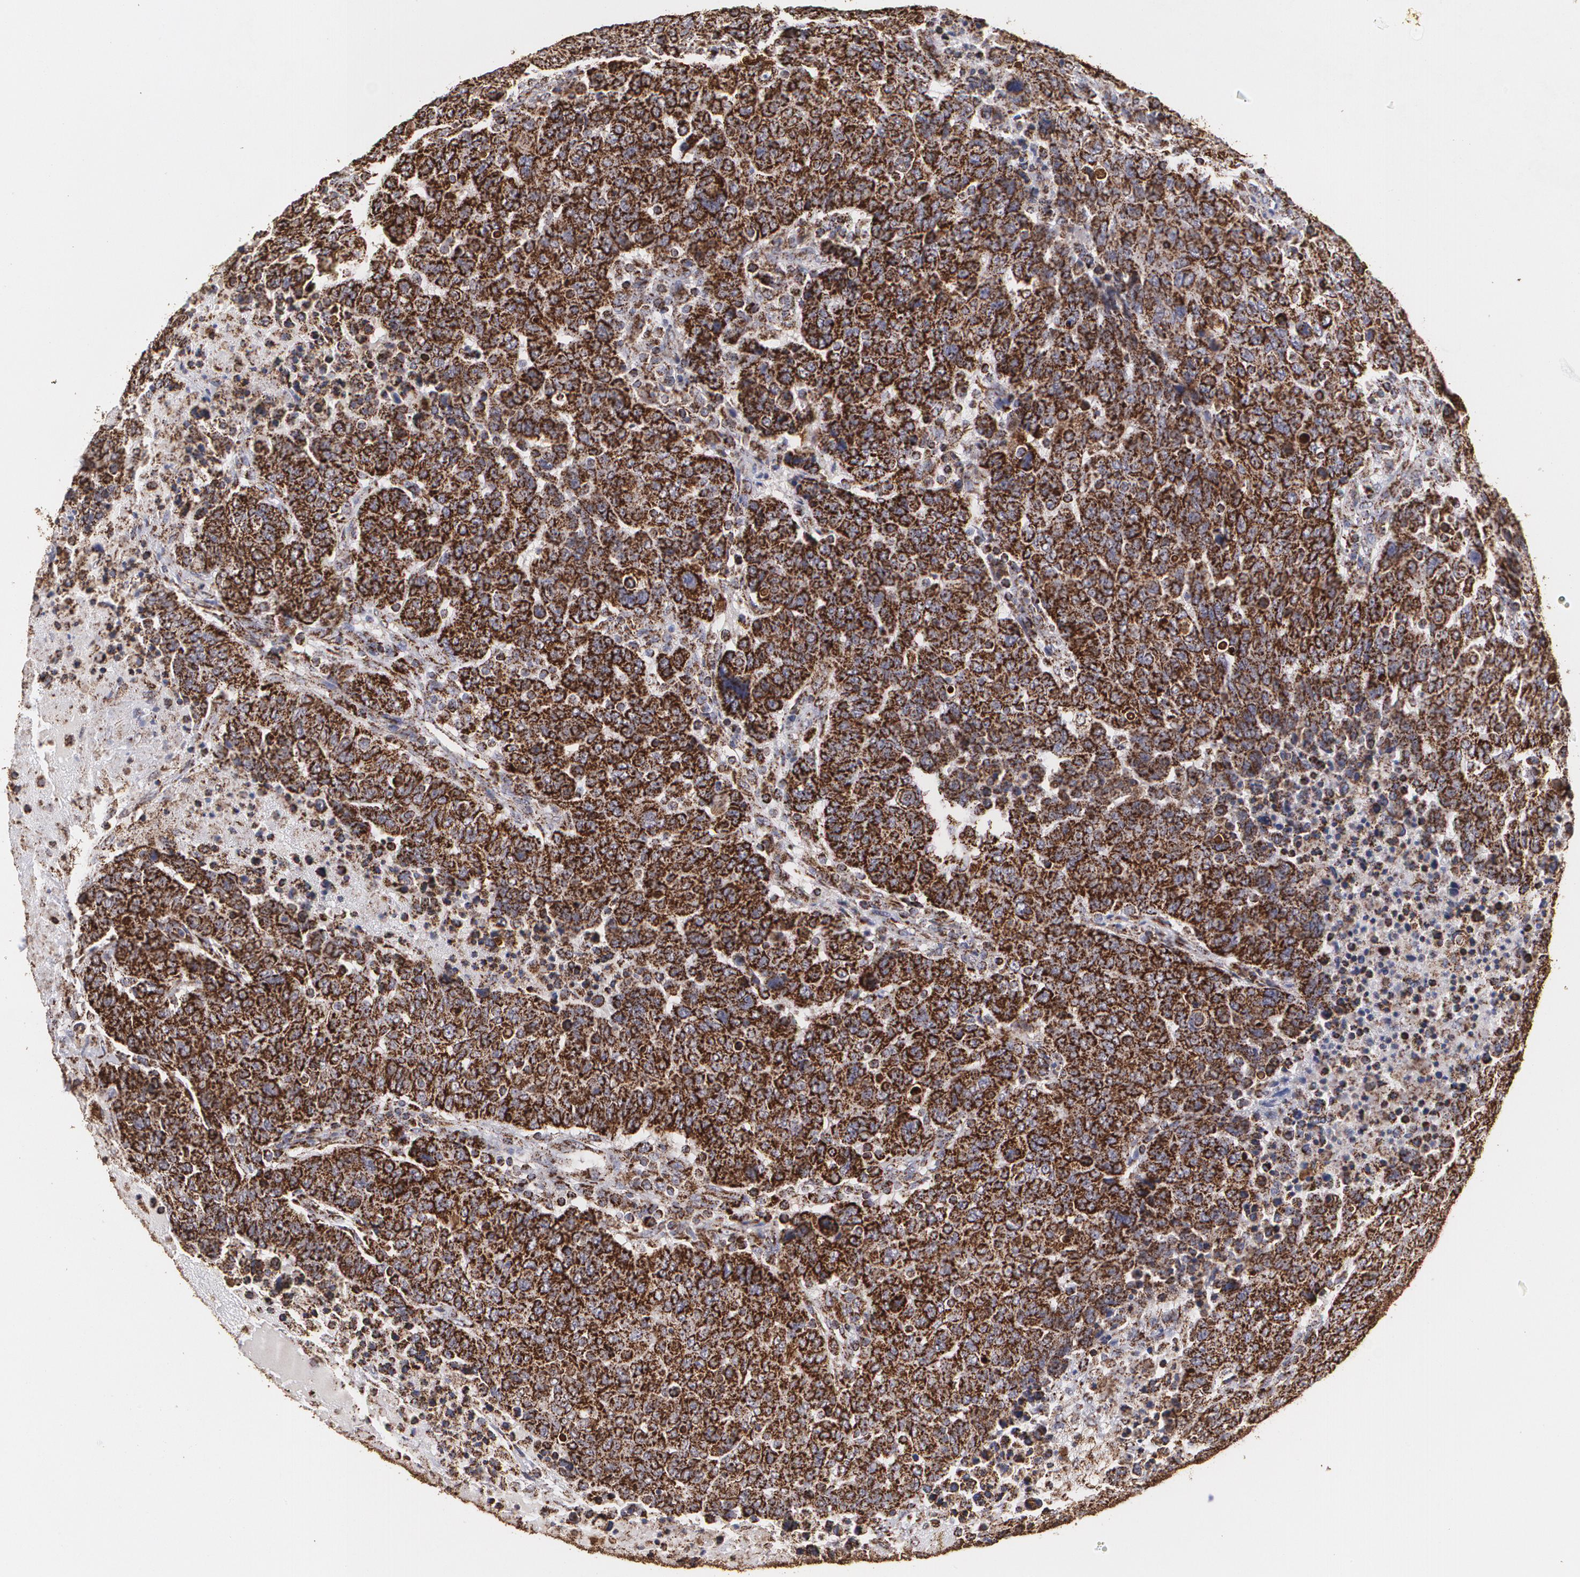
{"staining": {"intensity": "strong", "quantity": ">75%", "location": "cytoplasmic/membranous"}, "tissue": "breast cancer", "cell_type": "Tumor cells", "image_type": "cancer", "snomed": [{"axis": "morphology", "description": "Duct carcinoma"}, {"axis": "topography", "description": "Breast"}], "caption": "This is an image of immunohistochemistry (IHC) staining of breast cancer, which shows strong staining in the cytoplasmic/membranous of tumor cells.", "gene": "HSPD1", "patient": {"sex": "female", "age": 37}}